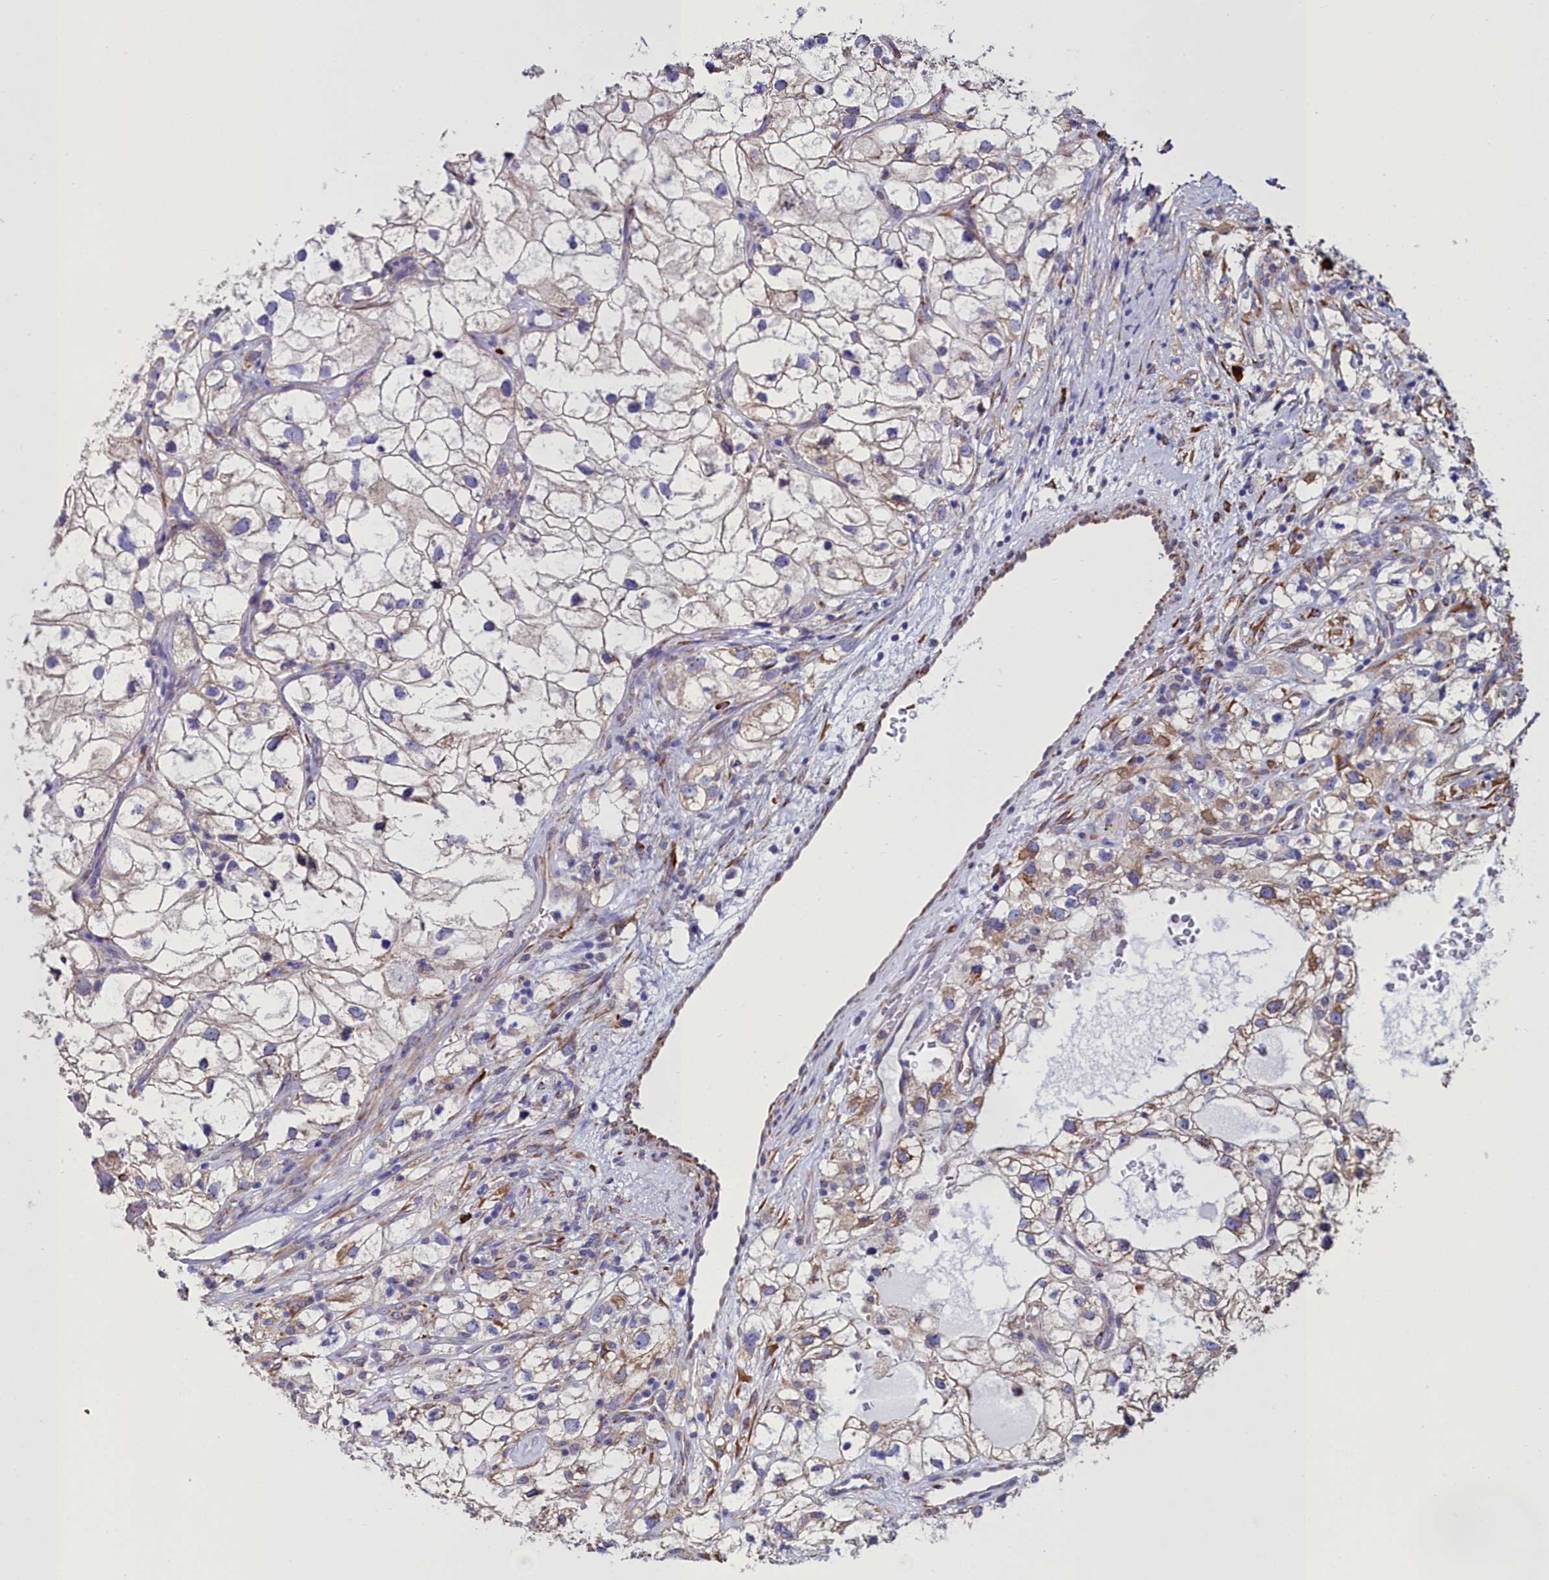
{"staining": {"intensity": "weak", "quantity": "25%-75%", "location": "cytoplasmic/membranous"}, "tissue": "renal cancer", "cell_type": "Tumor cells", "image_type": "cancer", "snomed": [{"axis": "morphology", "description": "Adenocarcinoma, NOS"}, {"axis": "topography", "description": "Kidney"}], "caption": "This is an image of immunohistochemistry staining of renal adenocarcinoma, which shows weak staining in the cytoplasmic/membranous of tumor cells.", "gene": "TXNDC5", "patient": {"sex": "male", "age": 59}}